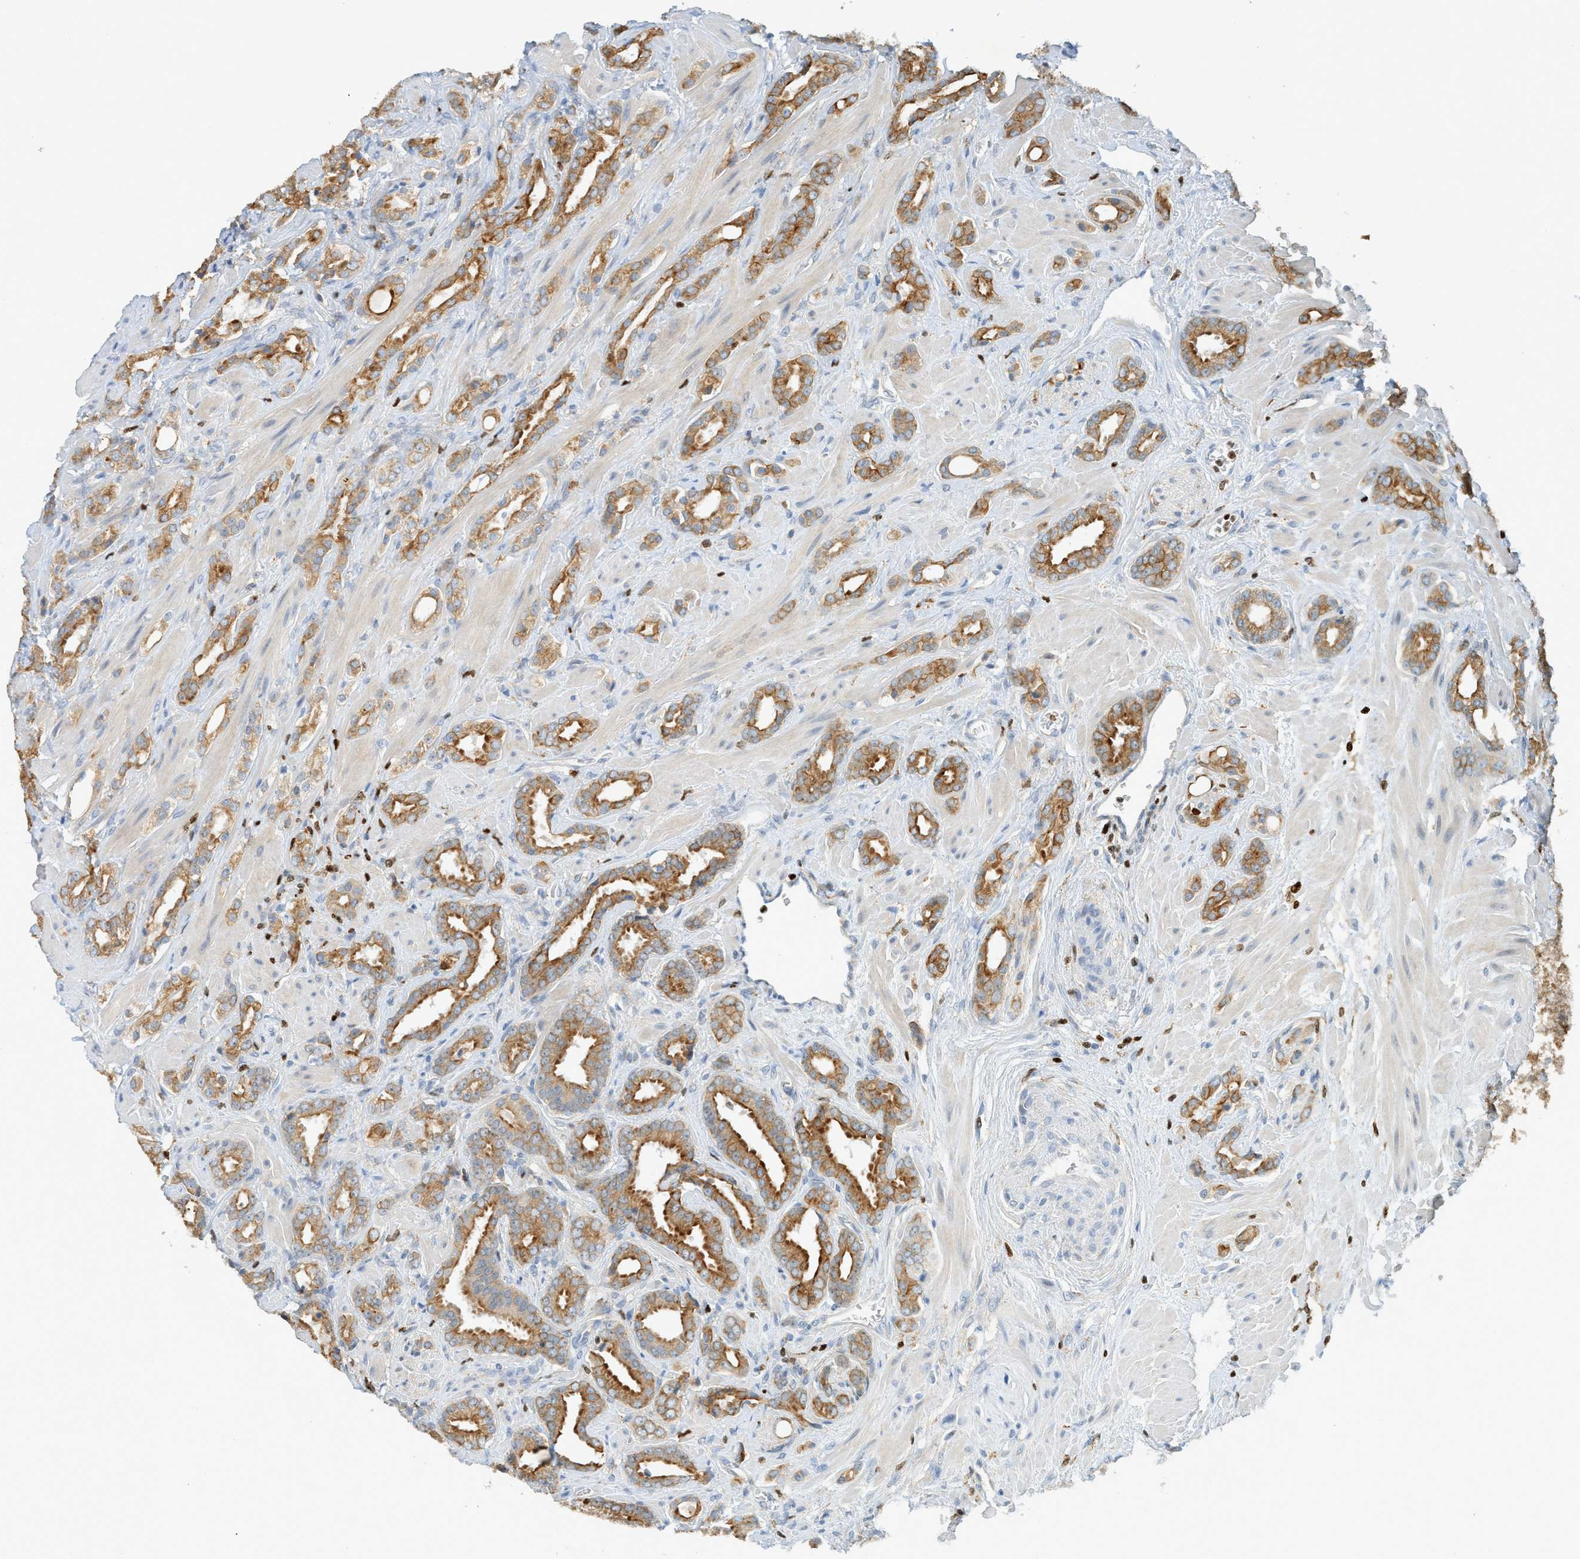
{"staining": {"intensity": "moderate", "quantity": ">75%", "location": "cytoplasmic/membranous"}, "tissue": "prostate cancer", "cell_type": "Tumor cells", "image_type": "cancer", "snomed": [{"axis": "morphology", "description": "Adenocarcinoma, High grade"}, {"axis": "topography", "description": "Prostate"}], "caption": "Brown immunohistochemical staining in prostate high-grade adenocarcinoma shows moderate cytoplasmic/membranous expression in about >75% of tumor cells.", "gene": "SH3D19", "patient": {"sex": "male", "age": 64}}